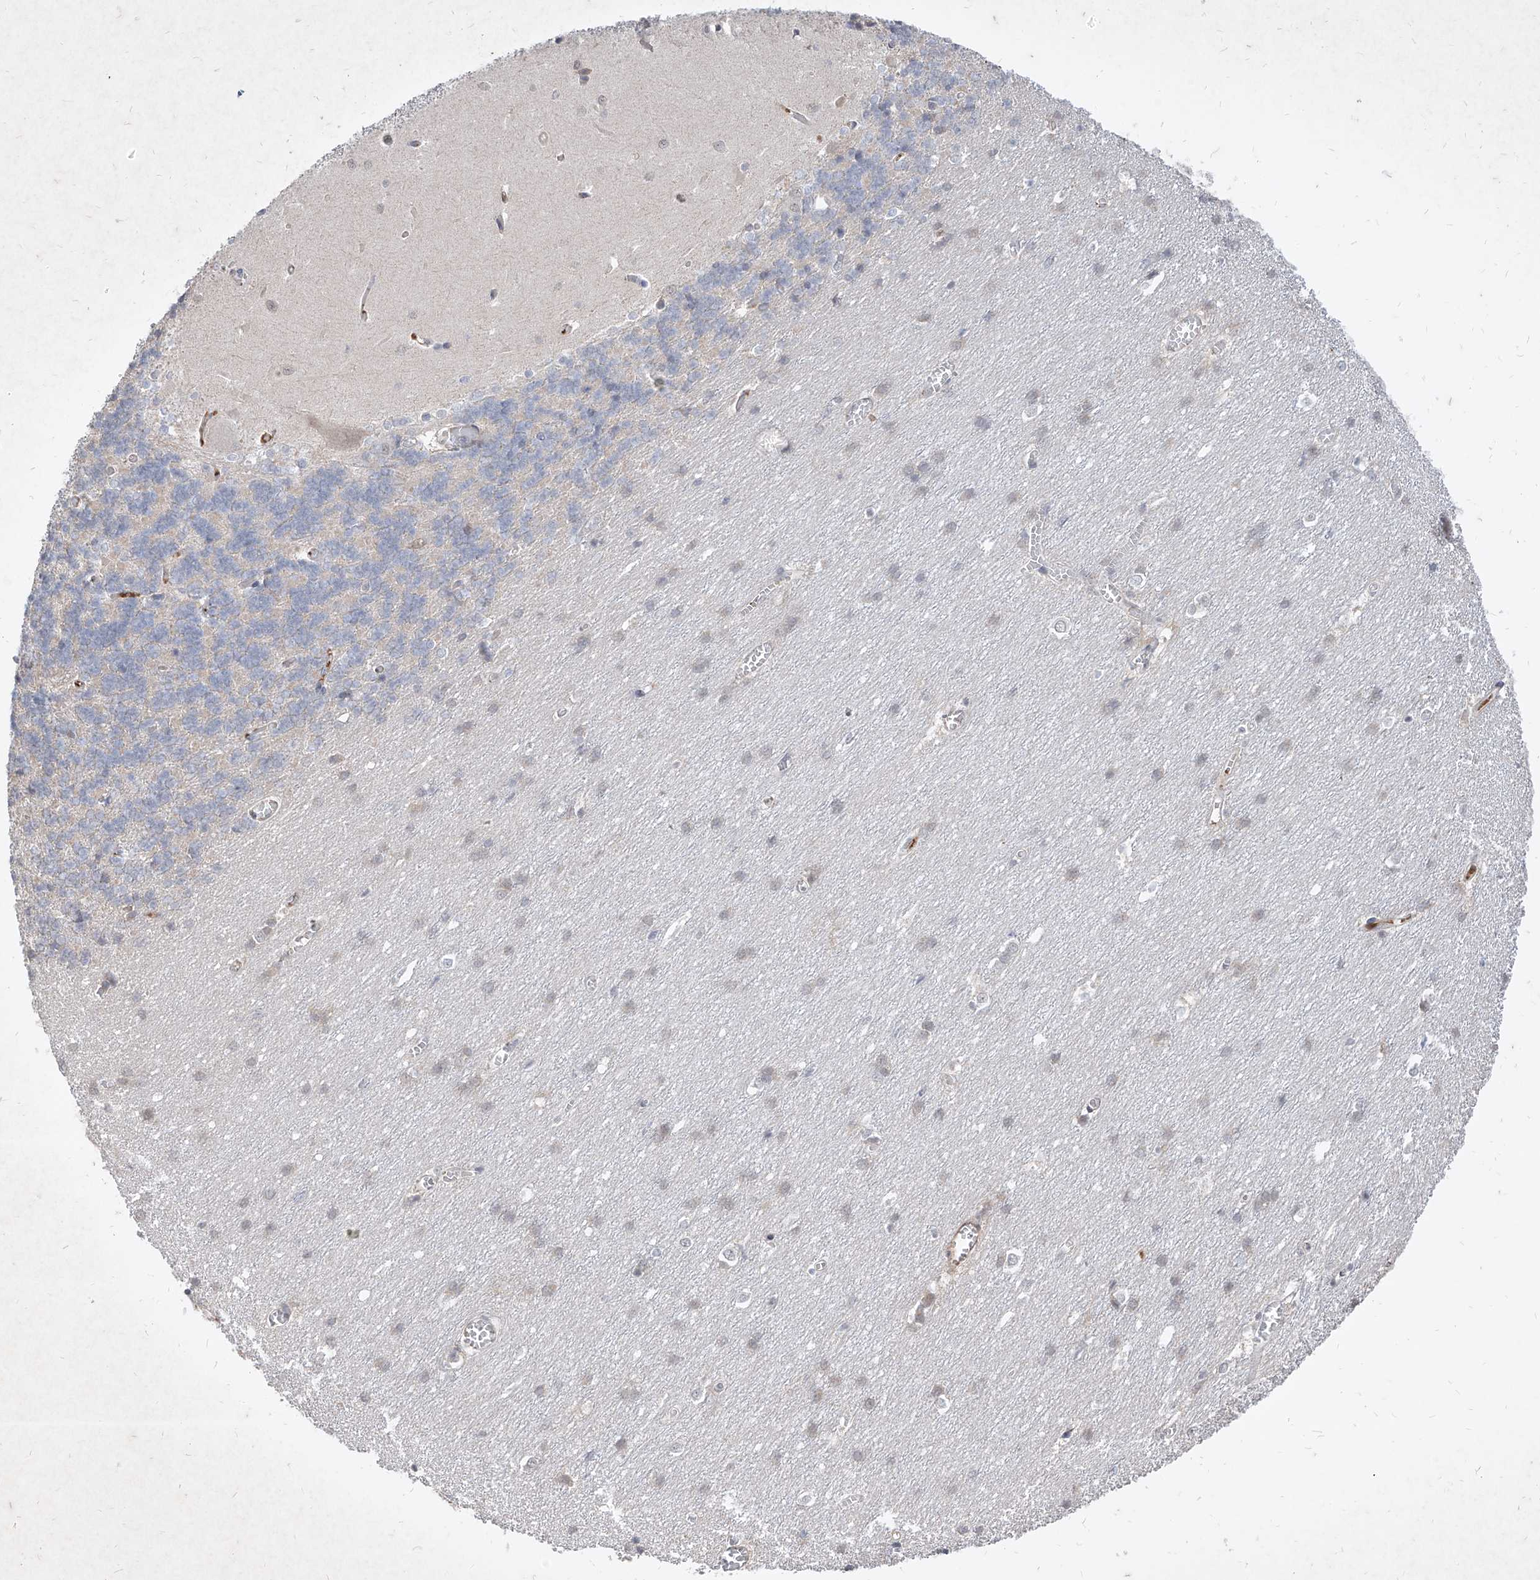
{"staining": {"intensity": "negative", "quantity": "none", "location": "none"}, "tissue": "cerebellum", "cell_type": "Cells in granular layer", "image_type": "normal", "snomed": [{"axis": "morphology", "description": "Normal tissue, NOS"}, {"axis": "topography", "description": "Cerebellum"}], "caption": "The micrograph shows no staining of cells in granular layer in normal cerebellum. (Stains: DAB (3,3'-diaminobenzidine) immunohistochemistry (IHC) with hematoxylin counter stain, Microscopy: brightfield microscopy at high magnification).", "gene": "C4A", "patient": {"sex": "male", "age": 37}}